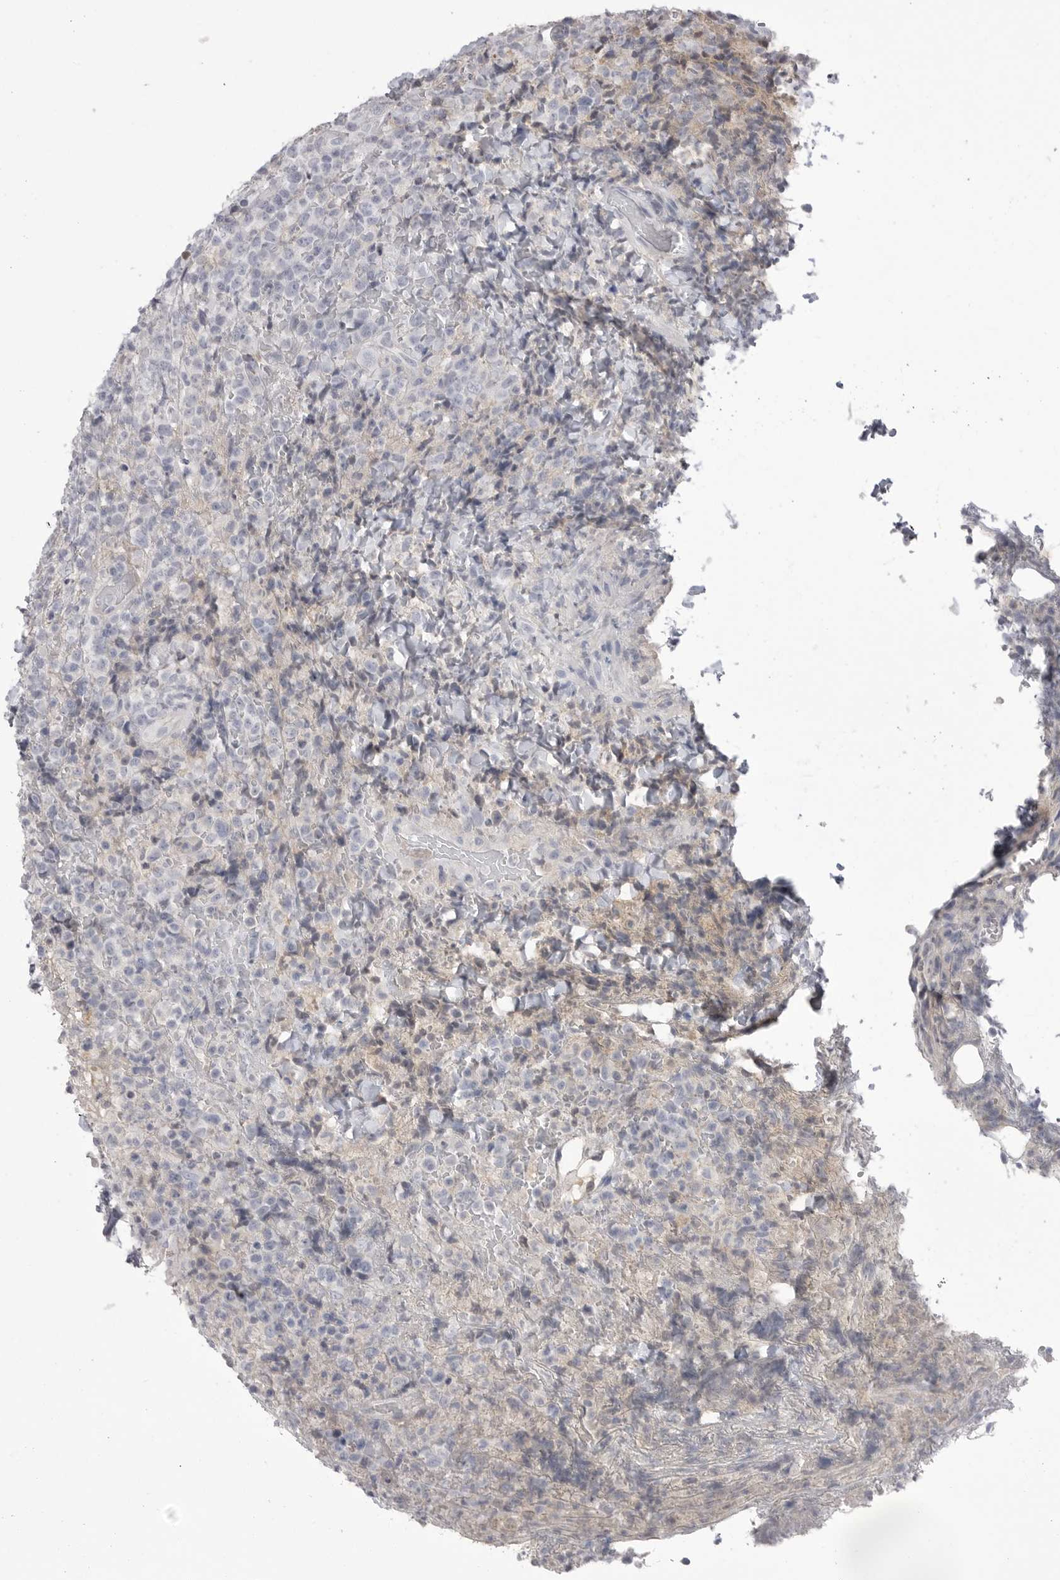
{"staining": {"intensity": "negative", "quantity": "none", "location": "none"}, "tissue": "lymphoma", "cell_type": "Tumor cells", "image_type": "cancer", "snomed": [{"axis": "morphology", "description": "Malignant lymphoma, non-Hodgkin's type, High grade"}, {"axis": "topography", "description": "Lymph node"}], "caption": "An immunohistochemistry (IHC) micrograph of lymphoma is shown. There is no staining in tumor cells of lymphoma.", "gene": "CPB1", "patient": {"sex": "male", "age": 13}}